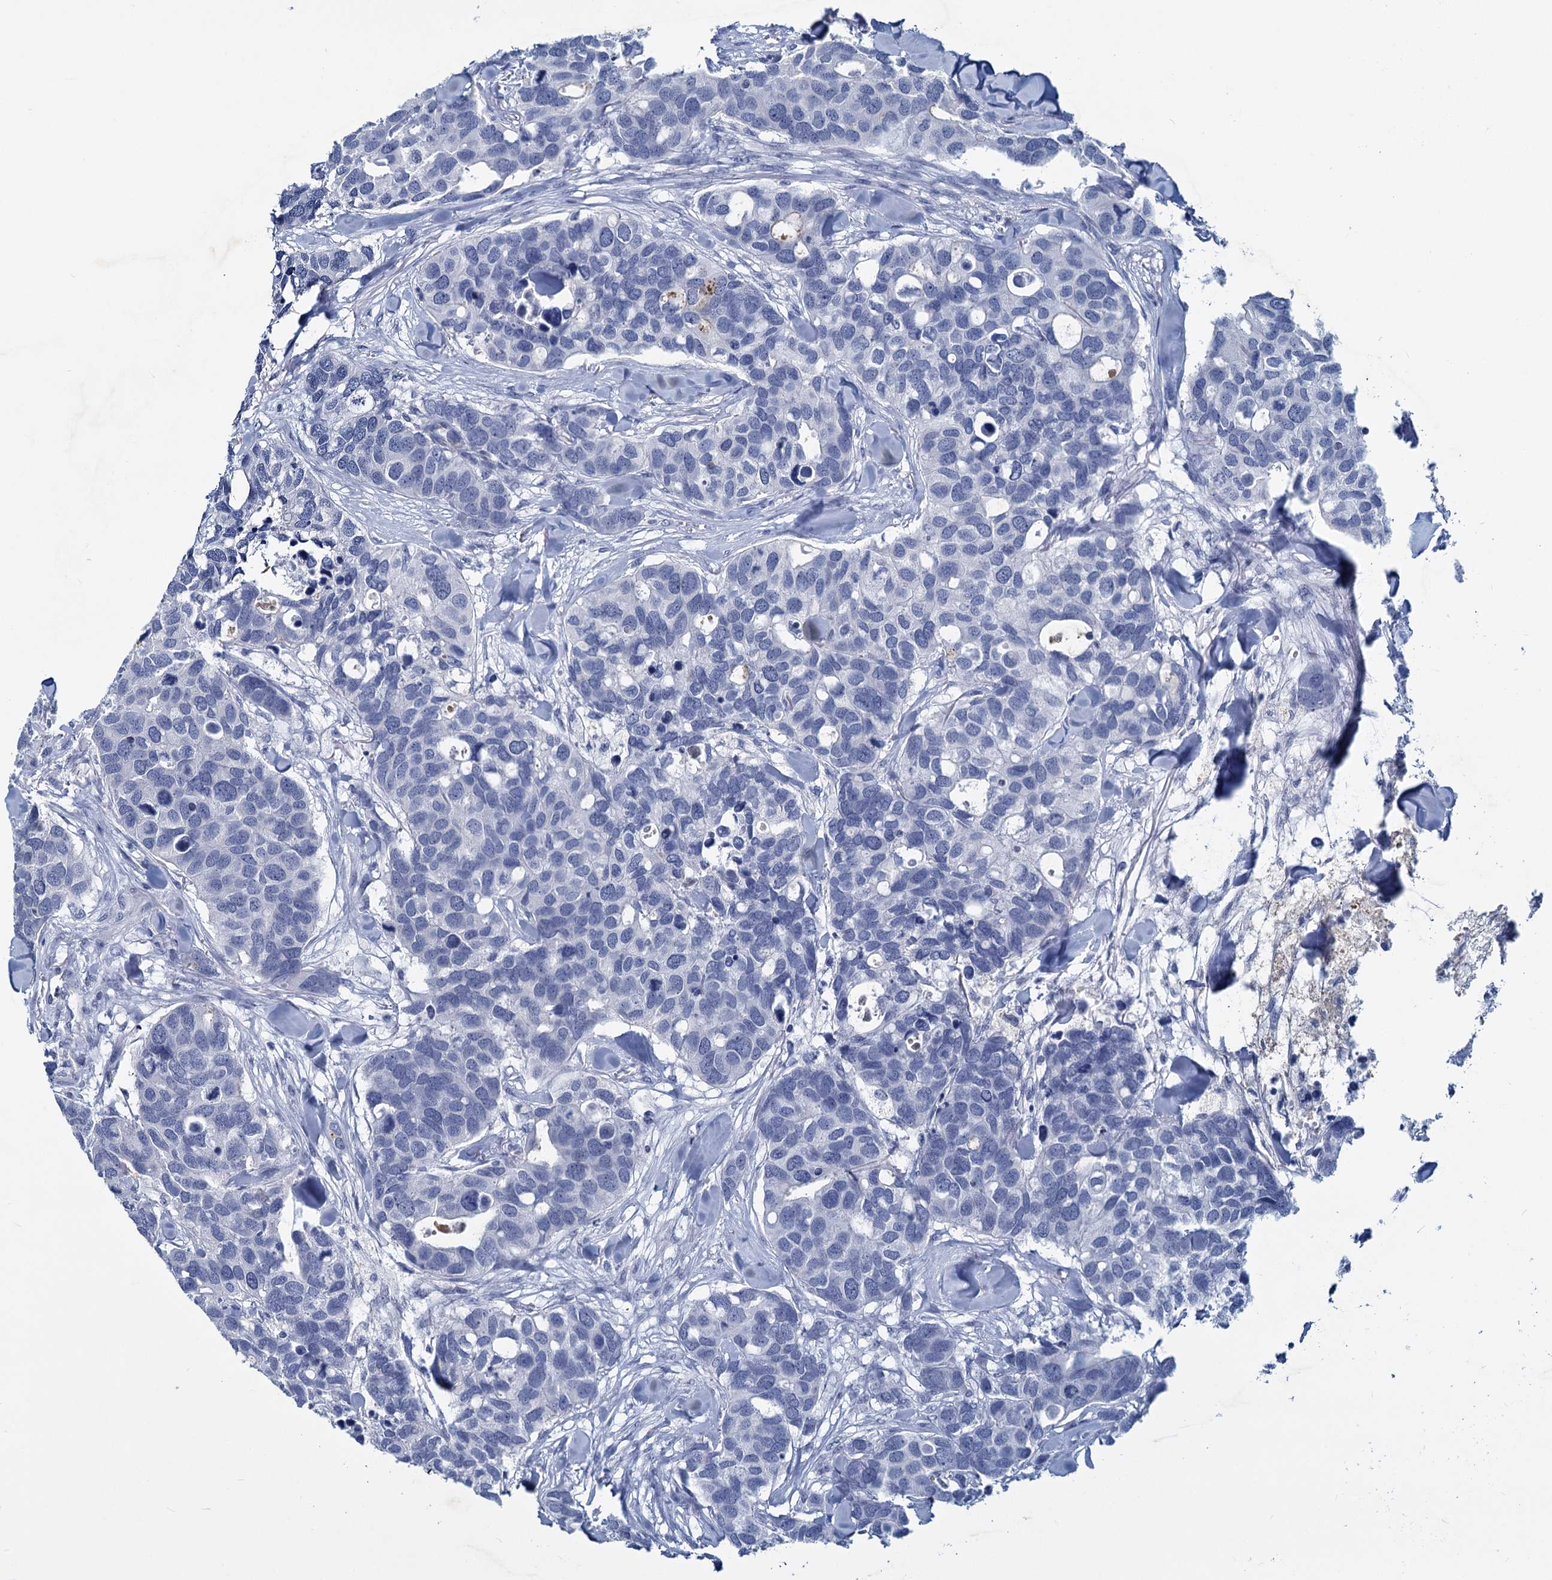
{"staining": {"intensity": "negative", "quantity": "none", "location": "none"}, "tissue": "breast cancer", "cell_type": "Tumor cells", "image_type": "cancer", "snomed": [{"axis": "morphology", "description": "Duct carcinoma"}, {"axis": "topography", "description": "Breast"}], "caption": "Photomicrograph shows no significant protein expression in tumor cells of breast cancer.", "gene": "INSC", "patient": {"sex": "female", "age": 83}}